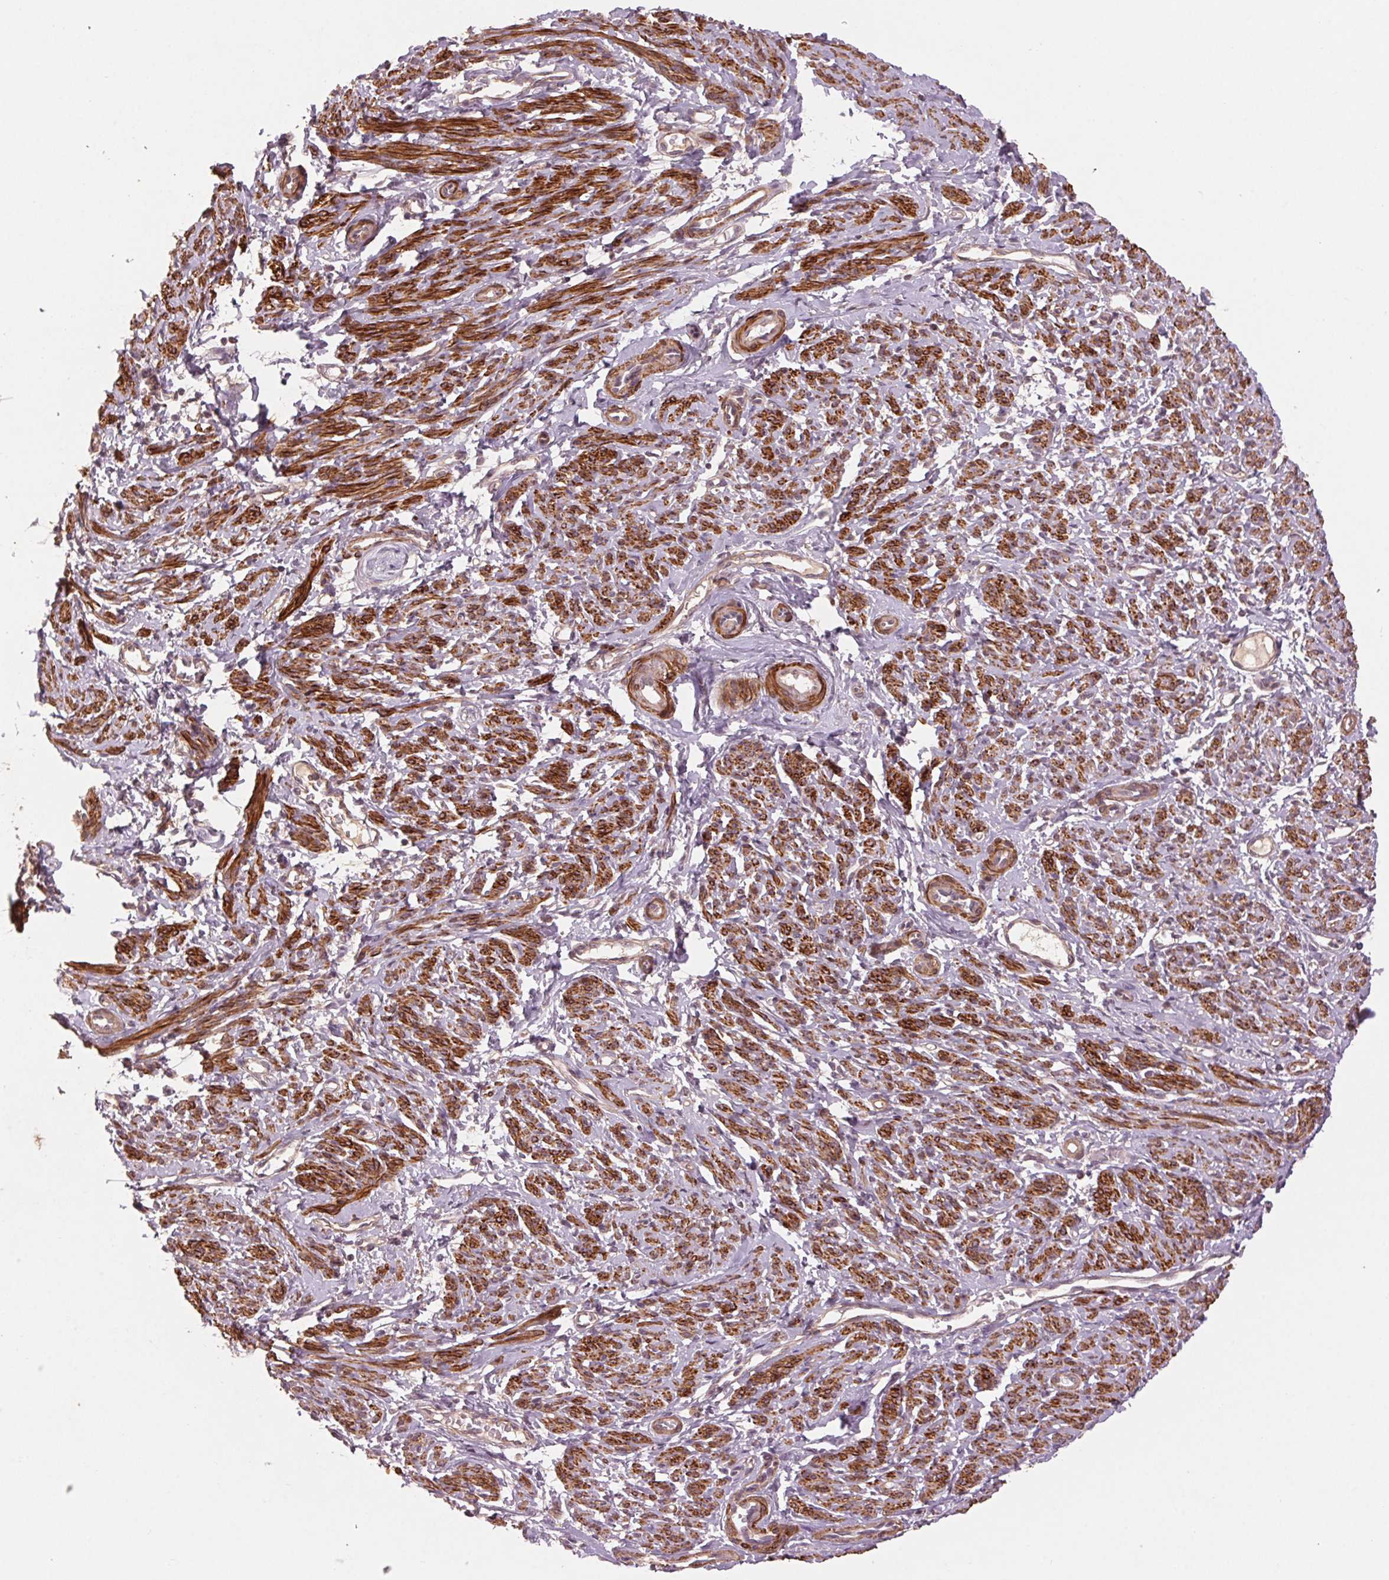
{"staining": {"intensity": "strong", "quantity": ">75%", "location": "cytoplasmic/membranous"}, "tissue": "smooth muscle", "cell_type": "Smooth muscle cells", "image_type": "normal", "snomed": [{"axis": "morphology", "description": "Normal tissue, NOS"}, {"axis": "topography", "description": "Smooth muscle"}], "caption": "A micrograph of smooth muscle stained for a protein exhibits strong cytoplasmic/membranous brown staining in smooth muscle cells.", "gene": "SMLR1", "patient": {"sex": "female", "age": 65}}